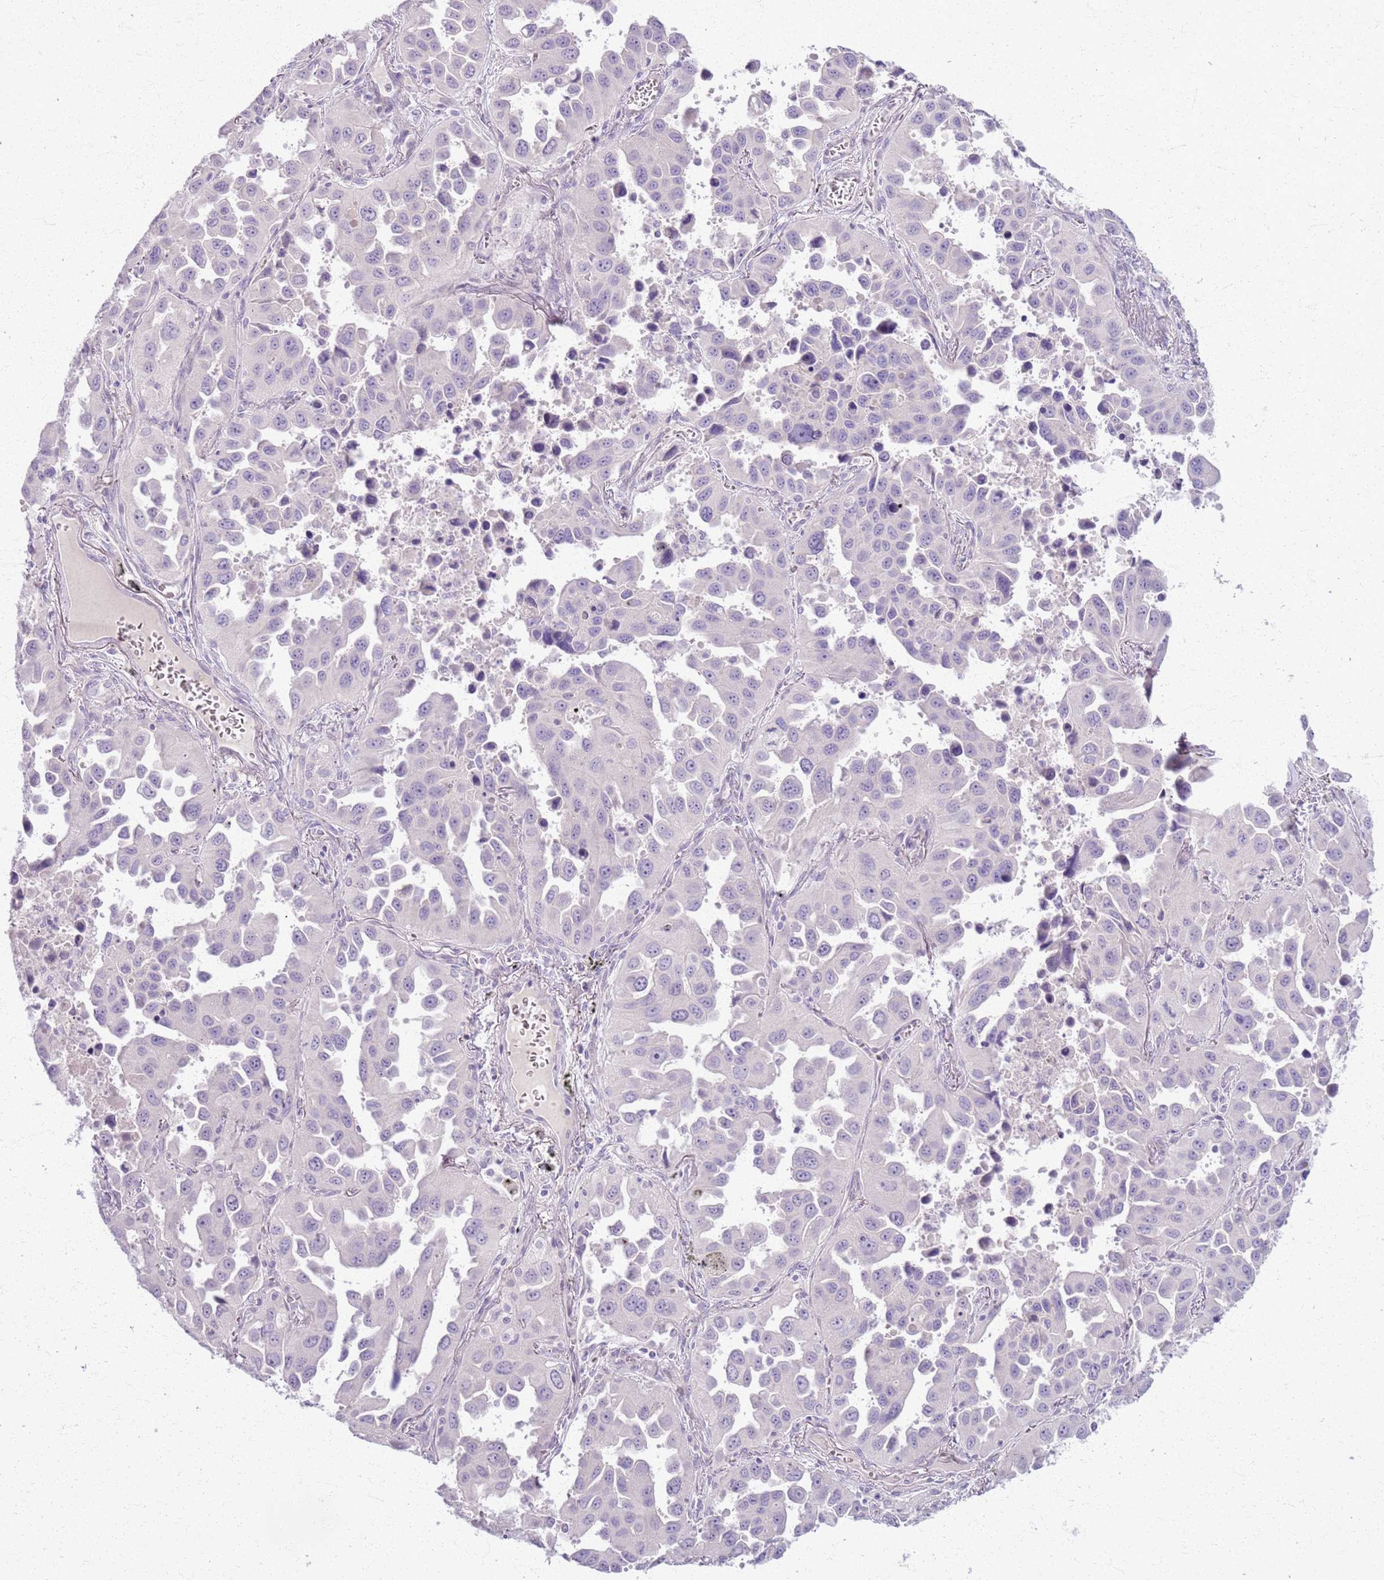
{"staining": {"intensity": "negative", "quantity": "none", "location": "none"}, "tissue": "lung cancer", "cell_type": "Tumor cells", "image_type": "cancer", "snomed": [{"axis": "morphology", "description": "Adenocarcinoma, NOS"}, {"axis": "topography", "description": "Lung"}], "caption": "This is an immunohistochemistry image of human lung cancer. There is no staining in tumor cells.", "gene": "CSRP3", "patient": {"sex": "male", "age": 66}}